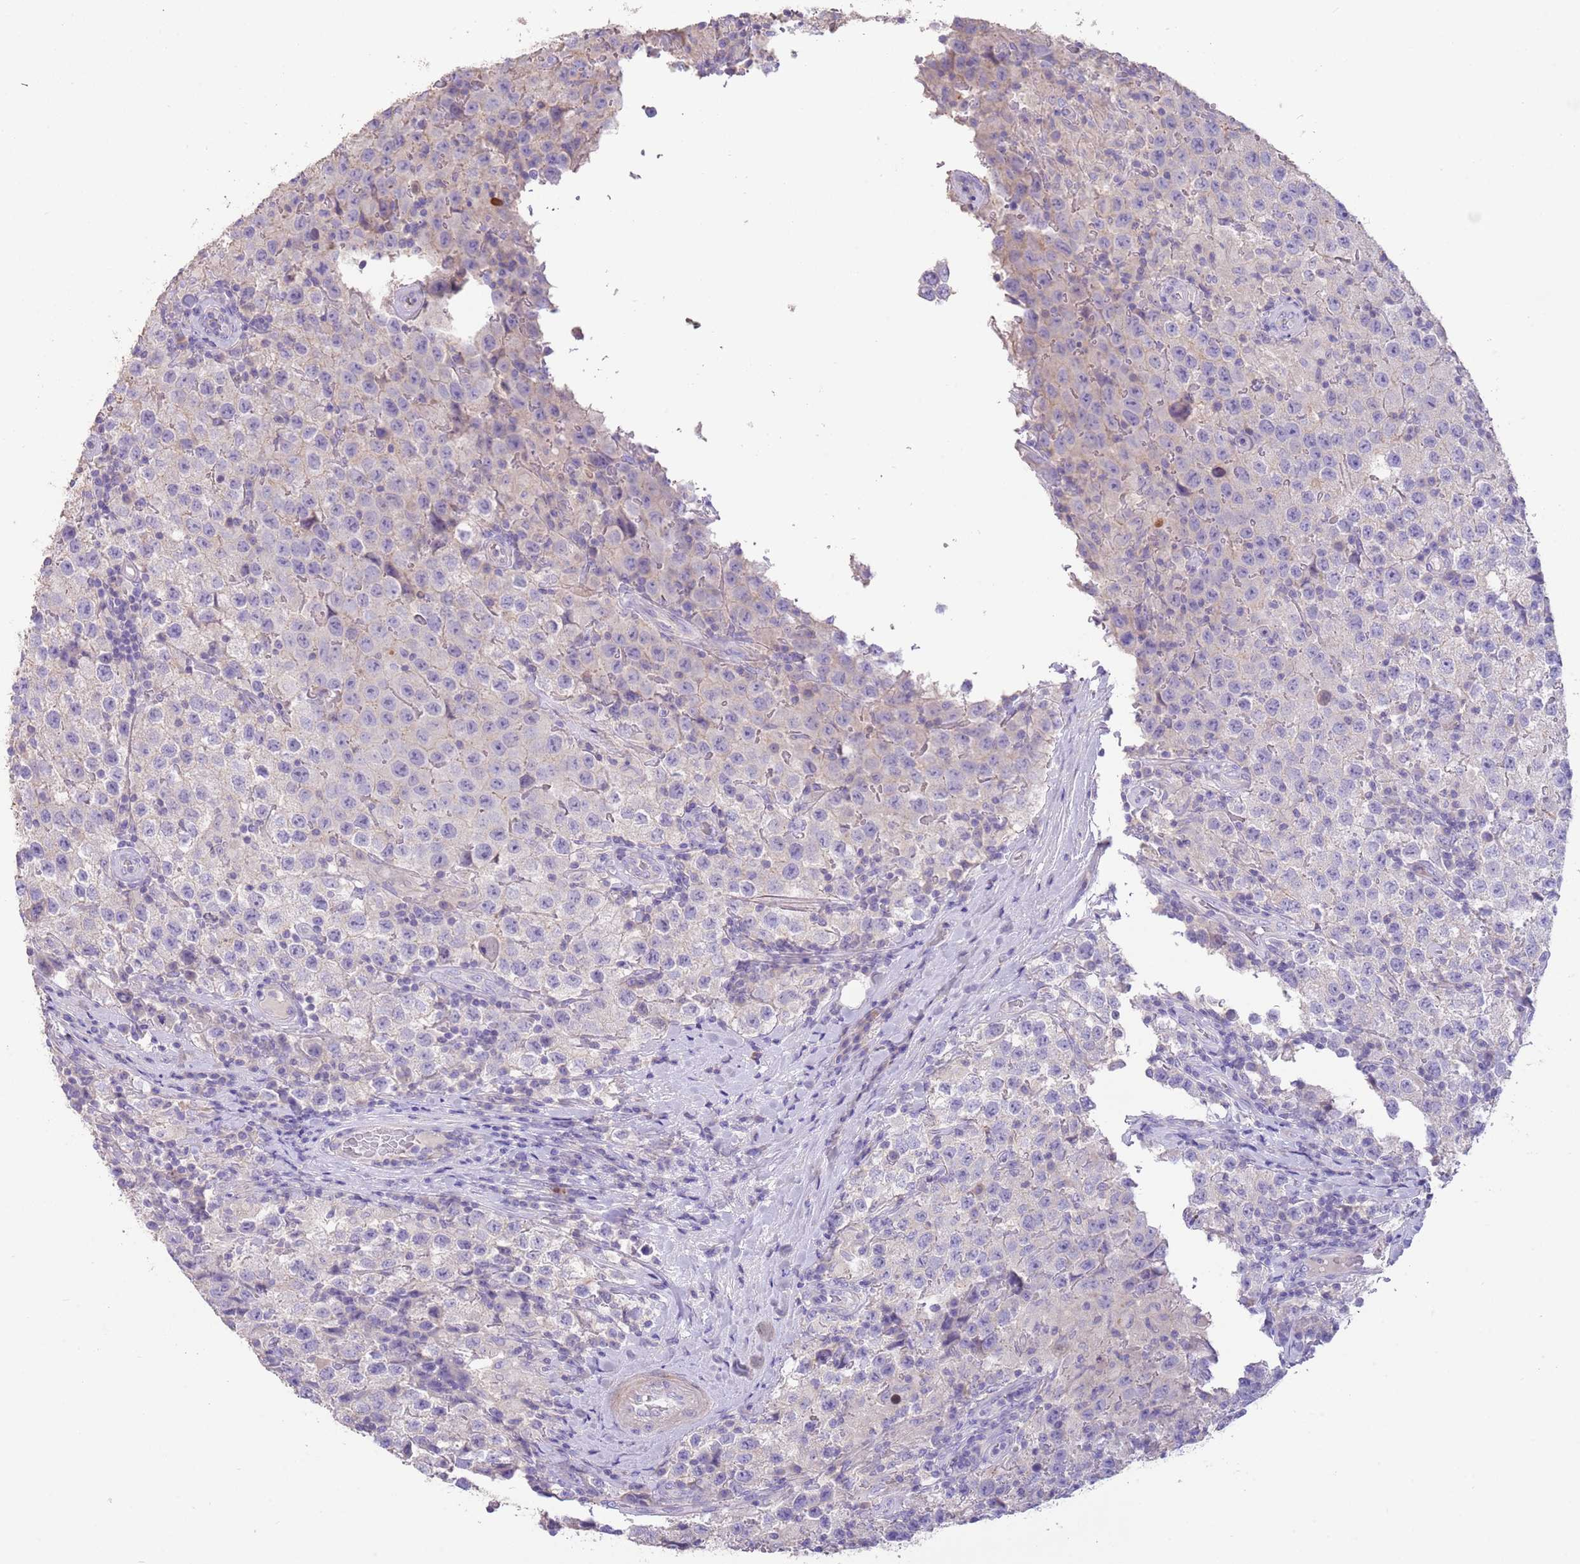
{"staining": {"intensity": "negative", "quantity": "none", "location": "none"}, "tissue": "testis cancer", "cell_type": "Tumor cells", "image_type": "cancer", "snomed": [{"axis": "morphology", "description": "Seminoma, NOS"}, {"axis": "morphology", "description": "Carcinoma, Embryonal, NOS"}, {"axis": "topography", "description": "Testis"}], "caption": "A micrograph of human testis cancer (seminoma) is negative for staining in tumor cells. (DAB (3,3'-diaminobenzidine) immunohistochemistry with hematoxylin counter stain).", "gene": "SFTPA1", "patient": {"sex": "male", "age": 41}}